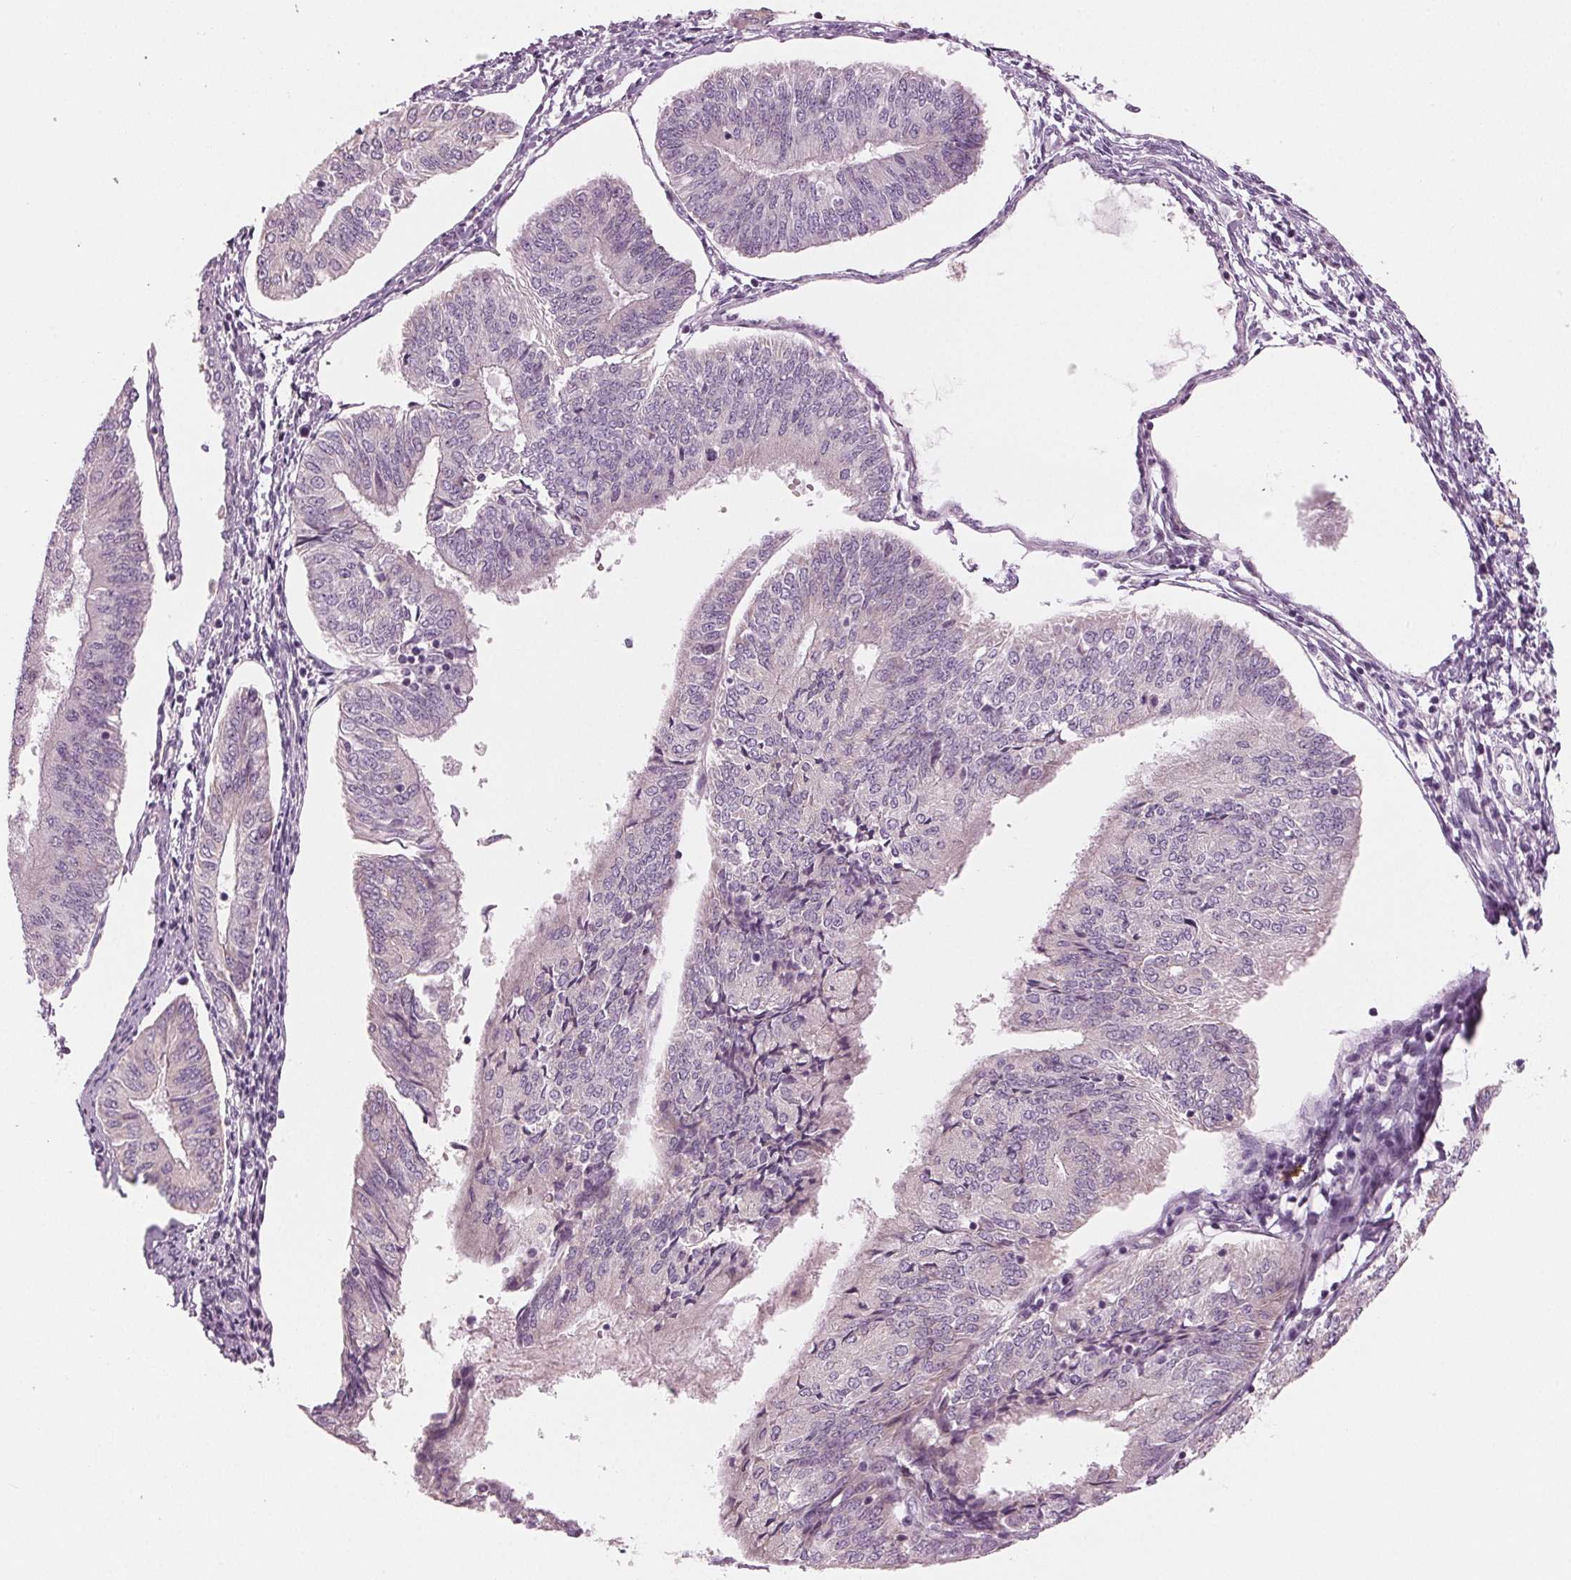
{"staining": {"intensity": "negative", "quantity": "none", "location": "none"}, "tissue": "endometrial cancer", "cell_type": "Tumor cells", "image_type": "cancer", "snomed": [{"axis": "morphology", "description": "Adenocarcinoma, NOS"}, {"axis": "topography", "description": "Endometrium"}], "caption": "An IHC micrograph of endometrial cancer (adenocarcinoma) is shown. There is no staining in tumor cells of endometrial cancer (adenocarcinoma). Nuclei are stained in blue.", "gene": "PRAP1", "patient": {"sex": "female", "age": 58}}